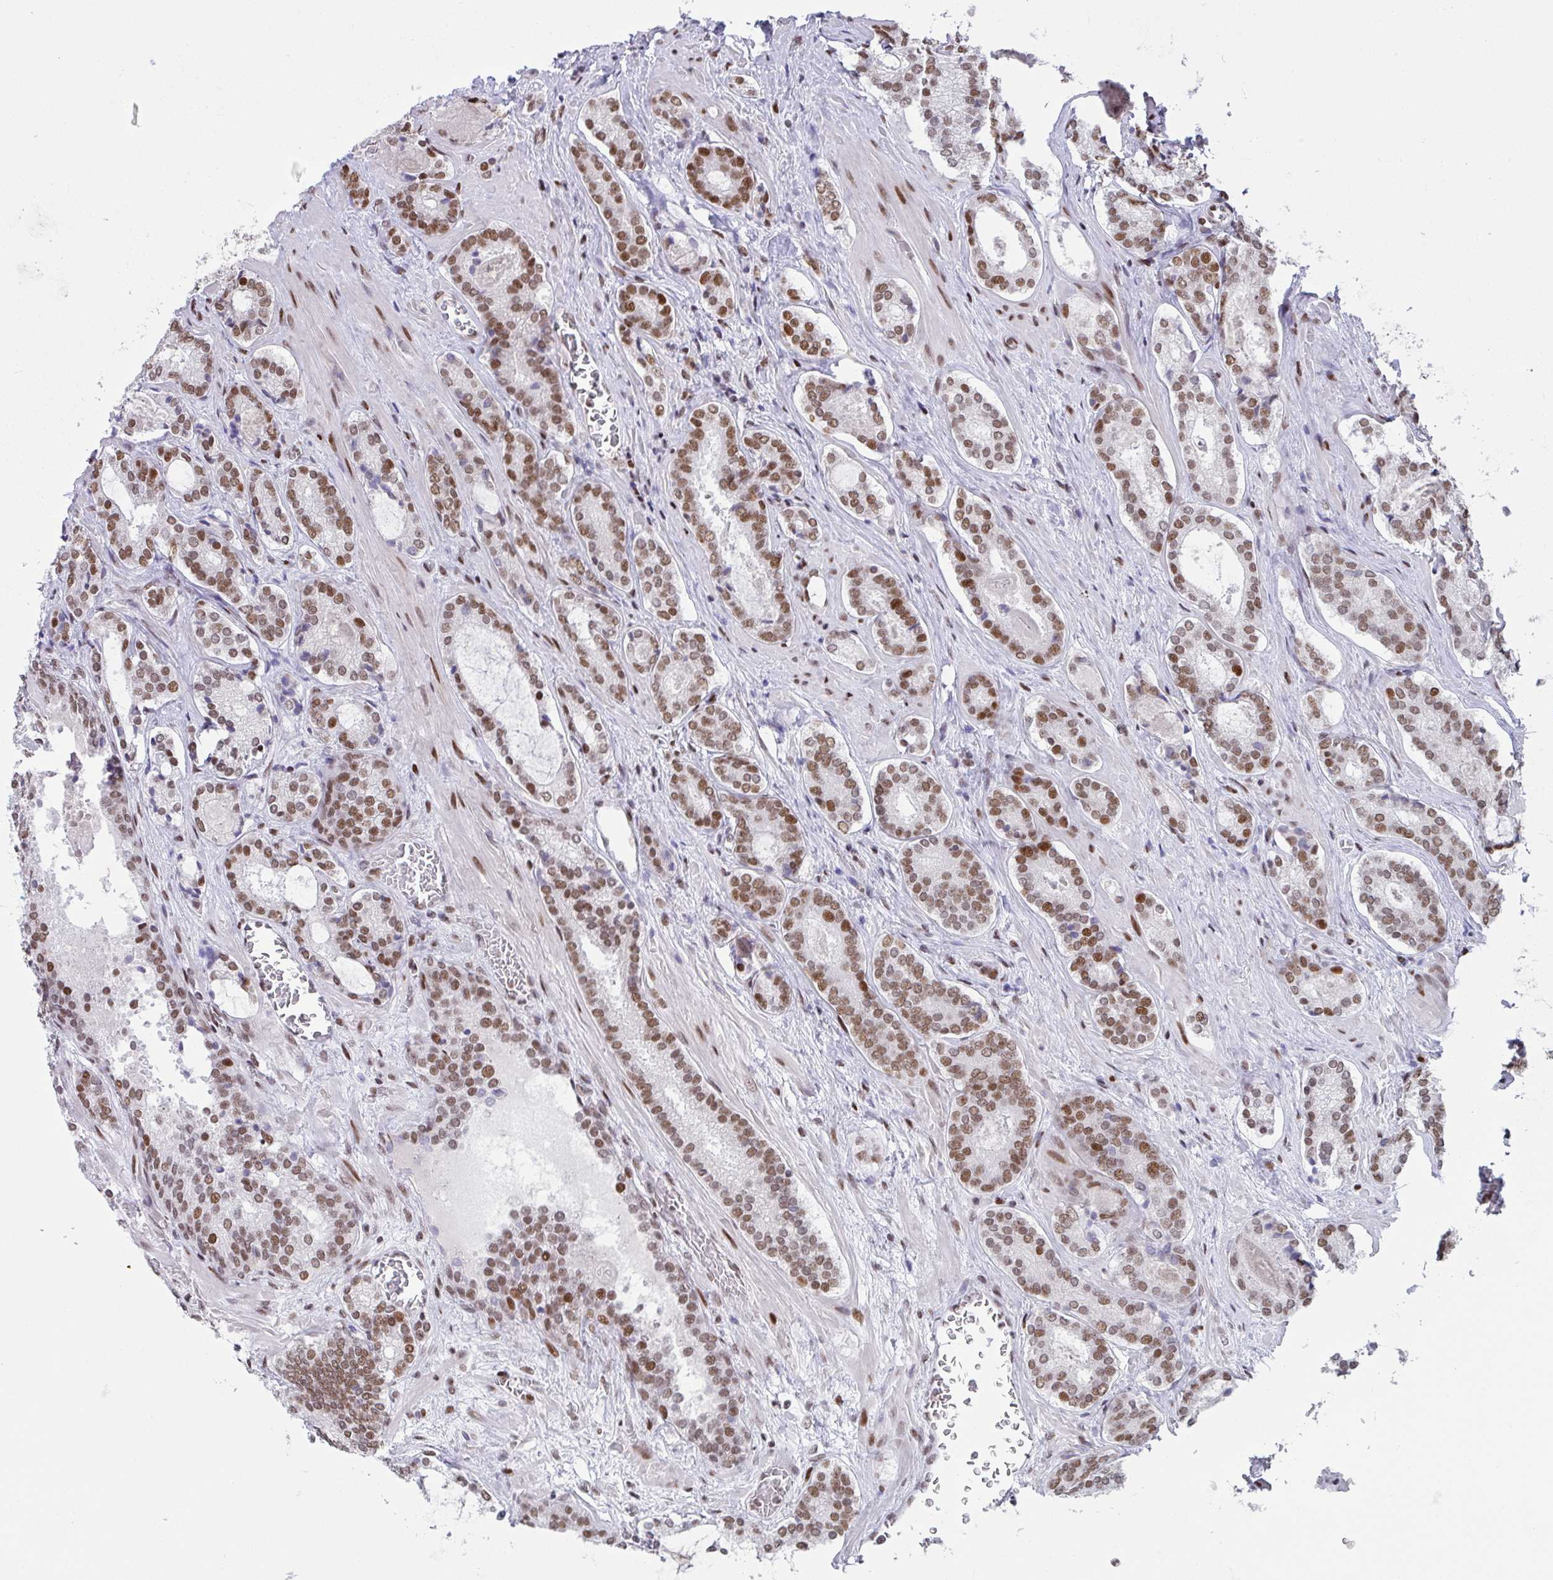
{"staining": {"intensity": "moderate", "quantity": ">75%", "location": "nuclear"}, "tissue": "prostate cancer", "cell_type": "Tumor cells", "image_type": "cancer", "snomed": [{"axis": "morphology", "description": "Adenocarcinoma, Low grade"}, {"axis": "topography", "description": "Prostate"}], "caption": "Immunohistochemistry (IHC) (DAB (3,3'-diaminobenzidine)) staining of prostate cancer (low-grade adenocarcinoma) shows moderate nuclear protein staining in approximately >75% of tumor cells. (IHC, brightfield microscopy, high magnification).", "gene": "CLP1", "patient": {"sex": "male", "age": 62}}